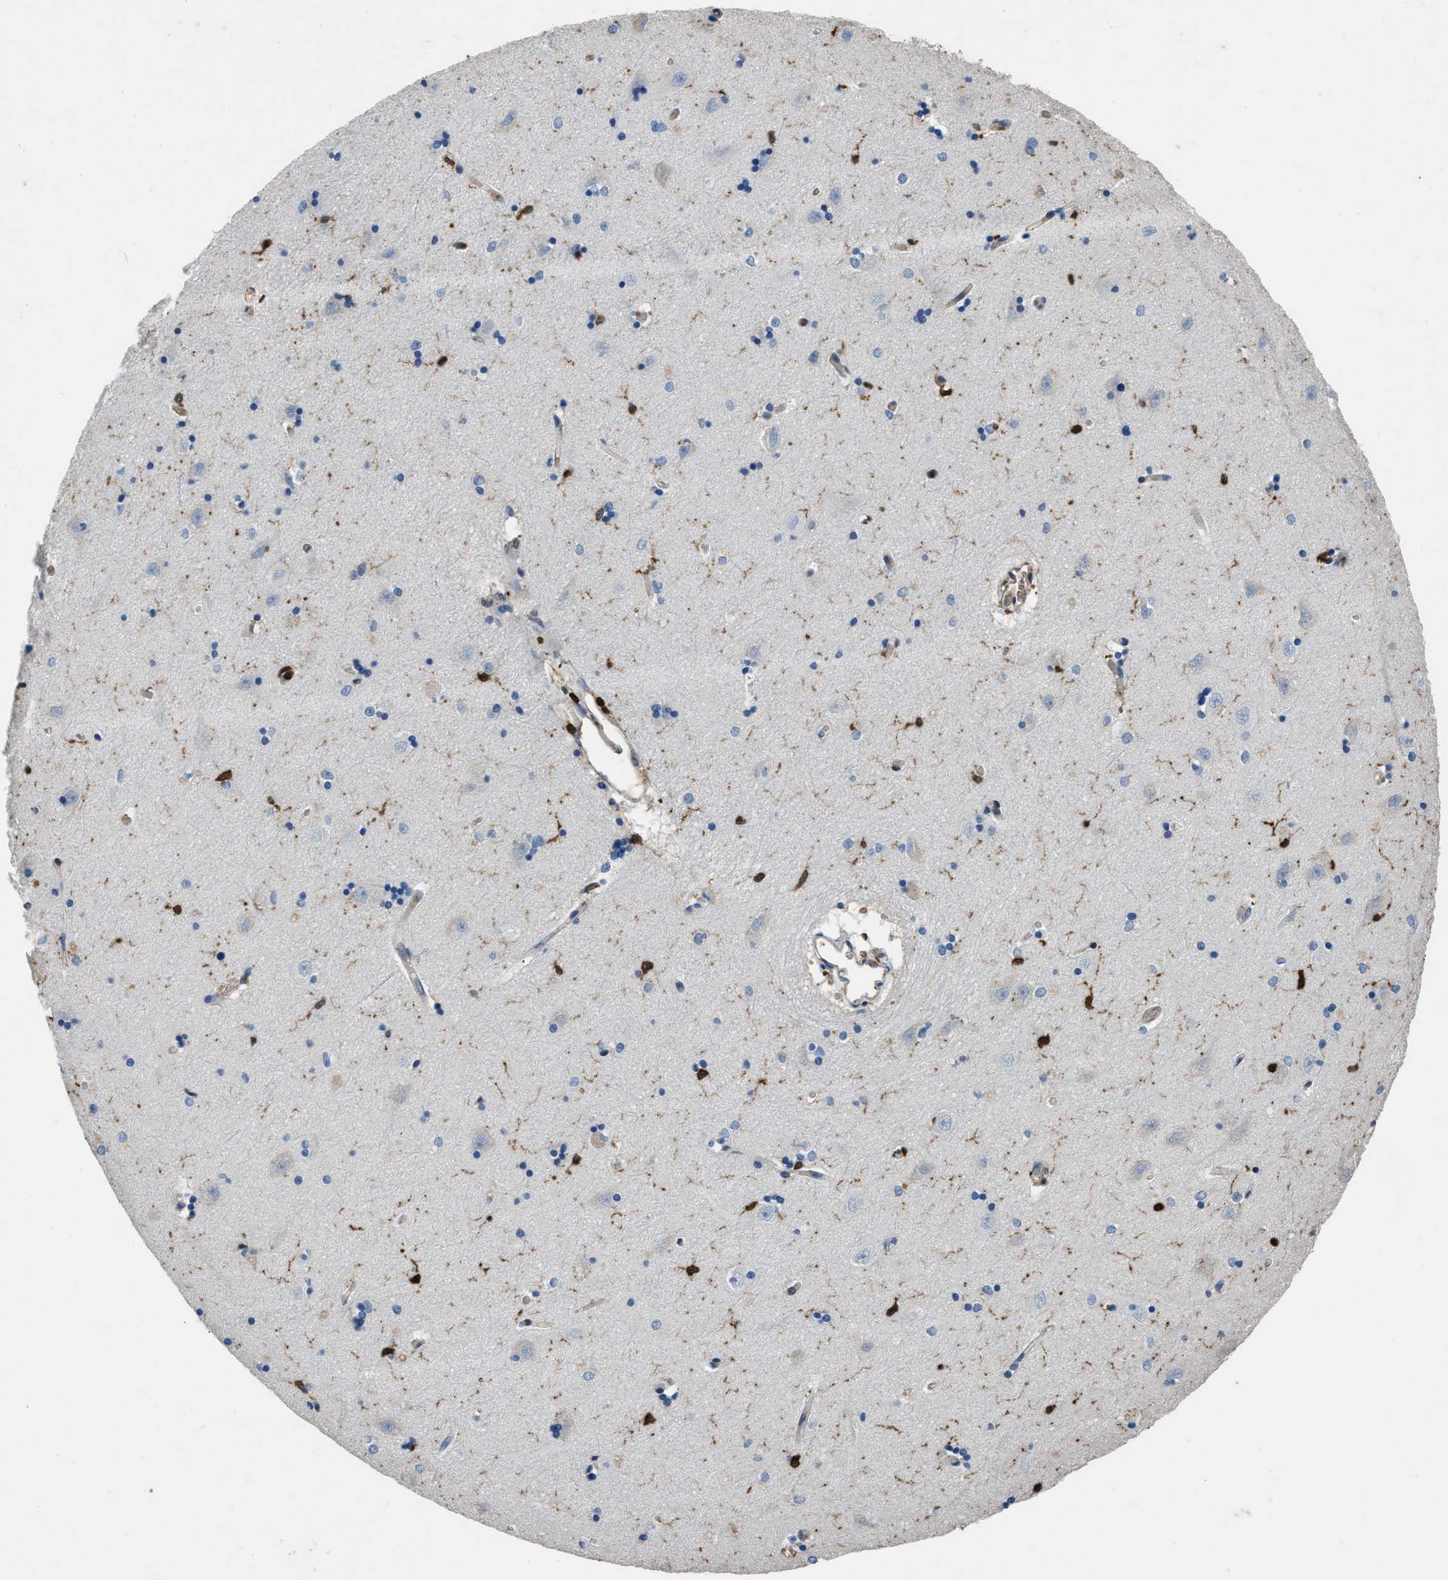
{"staining": {"intensity": "strong", "quantity": "<25%", "location": "nuclear"}, "tissue": "hippocampus", "cell_type": "Glial cells", "image_type": "normal", "snomed": [{"axis": "morphology", "description": "Normal tissue, NOS"}, {"axis": "topography", "description": "Hippocampus"}], "caption": "Glial cells reveal medium levels of strong nuclear positivity in about <25% of cells in unremarkable human hippocampus. The staining was performed using DAB (3,3'-diaminobenzidine), with brown indicating positive protein expression. Nuclei are stained blue with hematoxylin.", "gene": "ARHGDIB", "patient": {"sex": "male", "age": 45}}